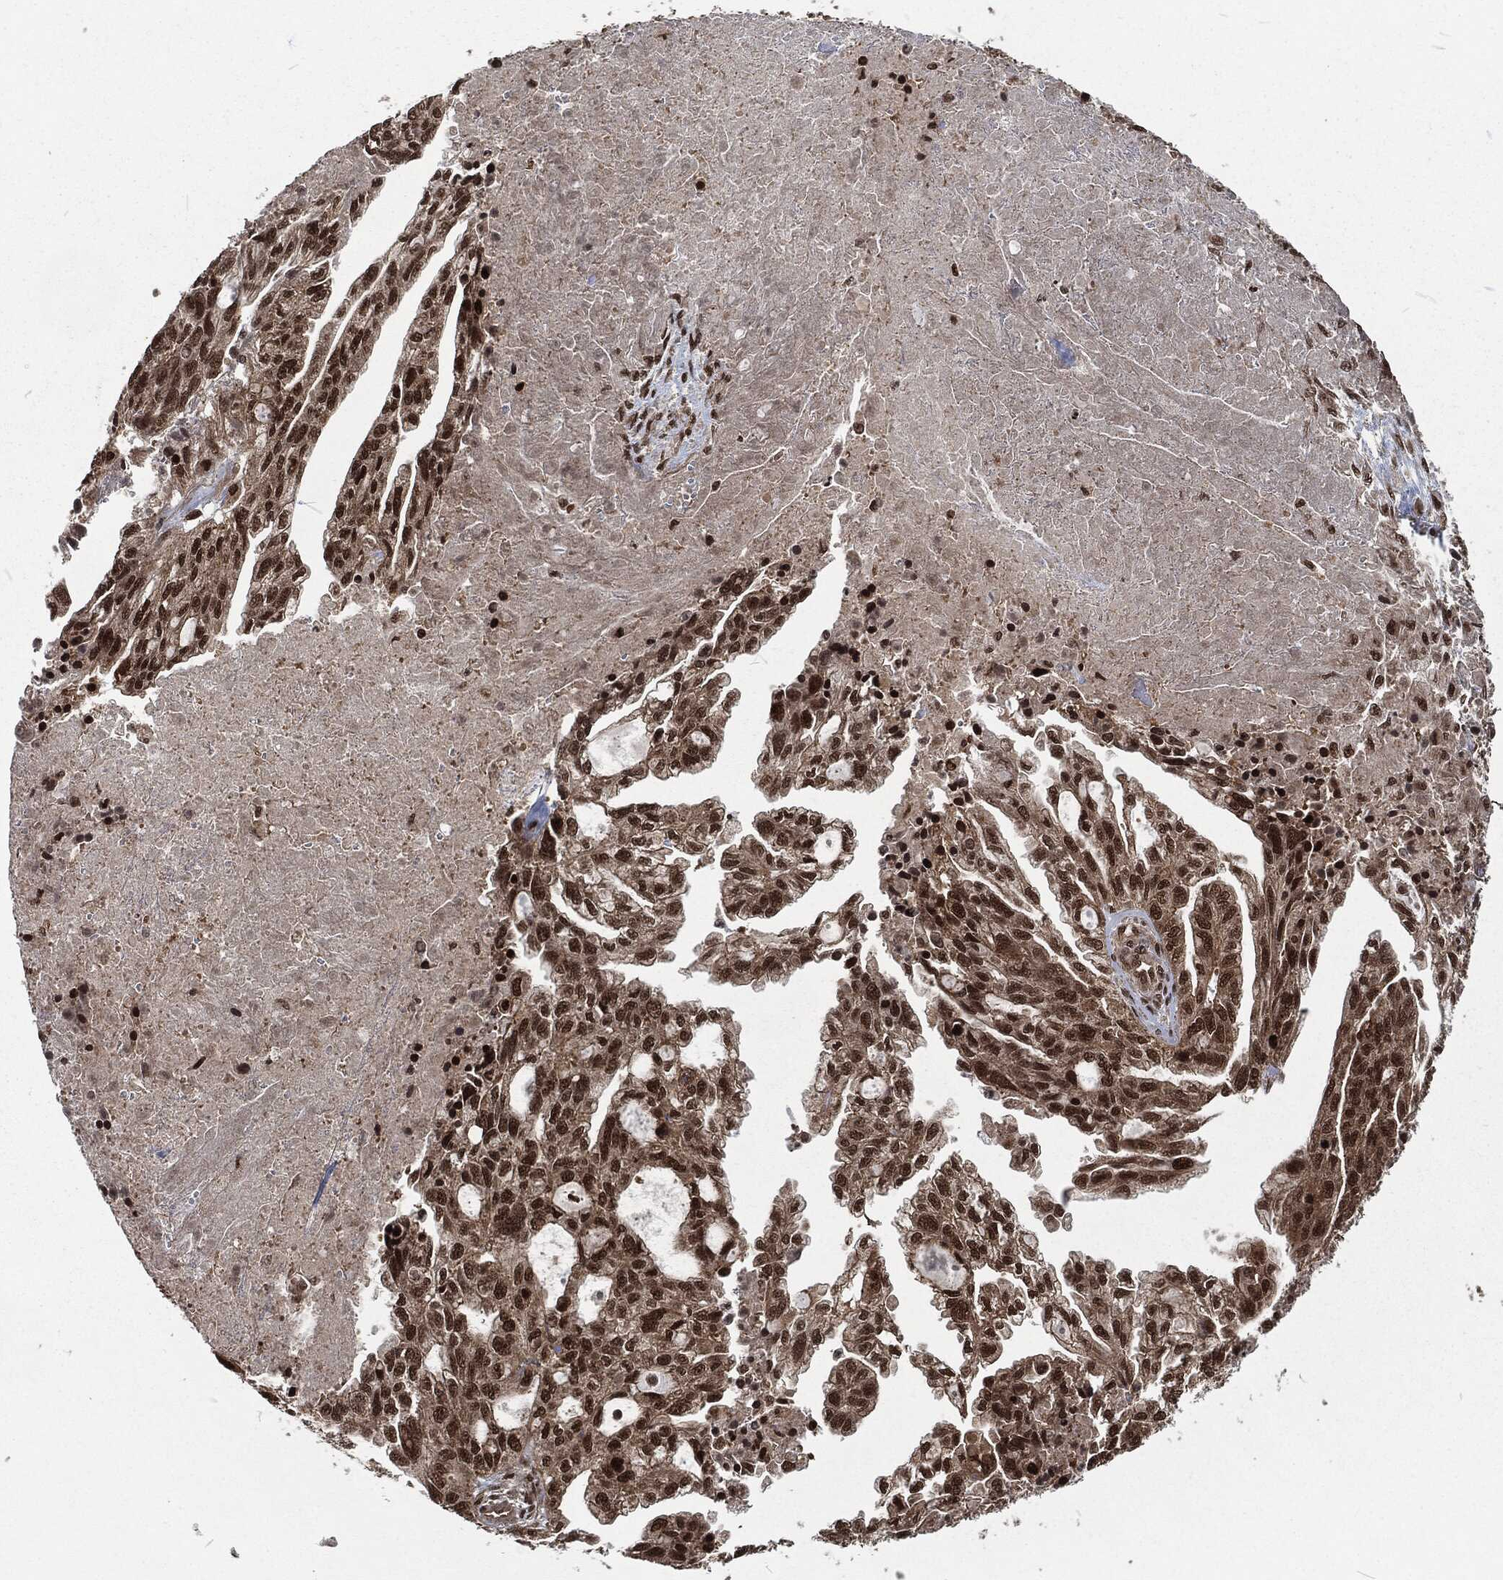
{"staining": {"intensity": "strong", "quantity": ">75%", "location": "nuclear"}, "tissue": "ovarian cancer", "cell_type": "Tumor cells", "image_type": "cancer", "snomed": [{"axis": "morphology", "description": "Cystadenocarcinoma, serous, NOS"}, {"axis": "topography", "description": "Ovary"}], "caption": "This micrograph exhibits ovarian serous cystadenocarcinoma stained with IHC to label a protein in brown. The nuclear of tumor cells show strong positivity for the protein. Nuclei are counter-stained blue.", "gene": "NGRN", "patient": {"sex": "female", "age": 51}}